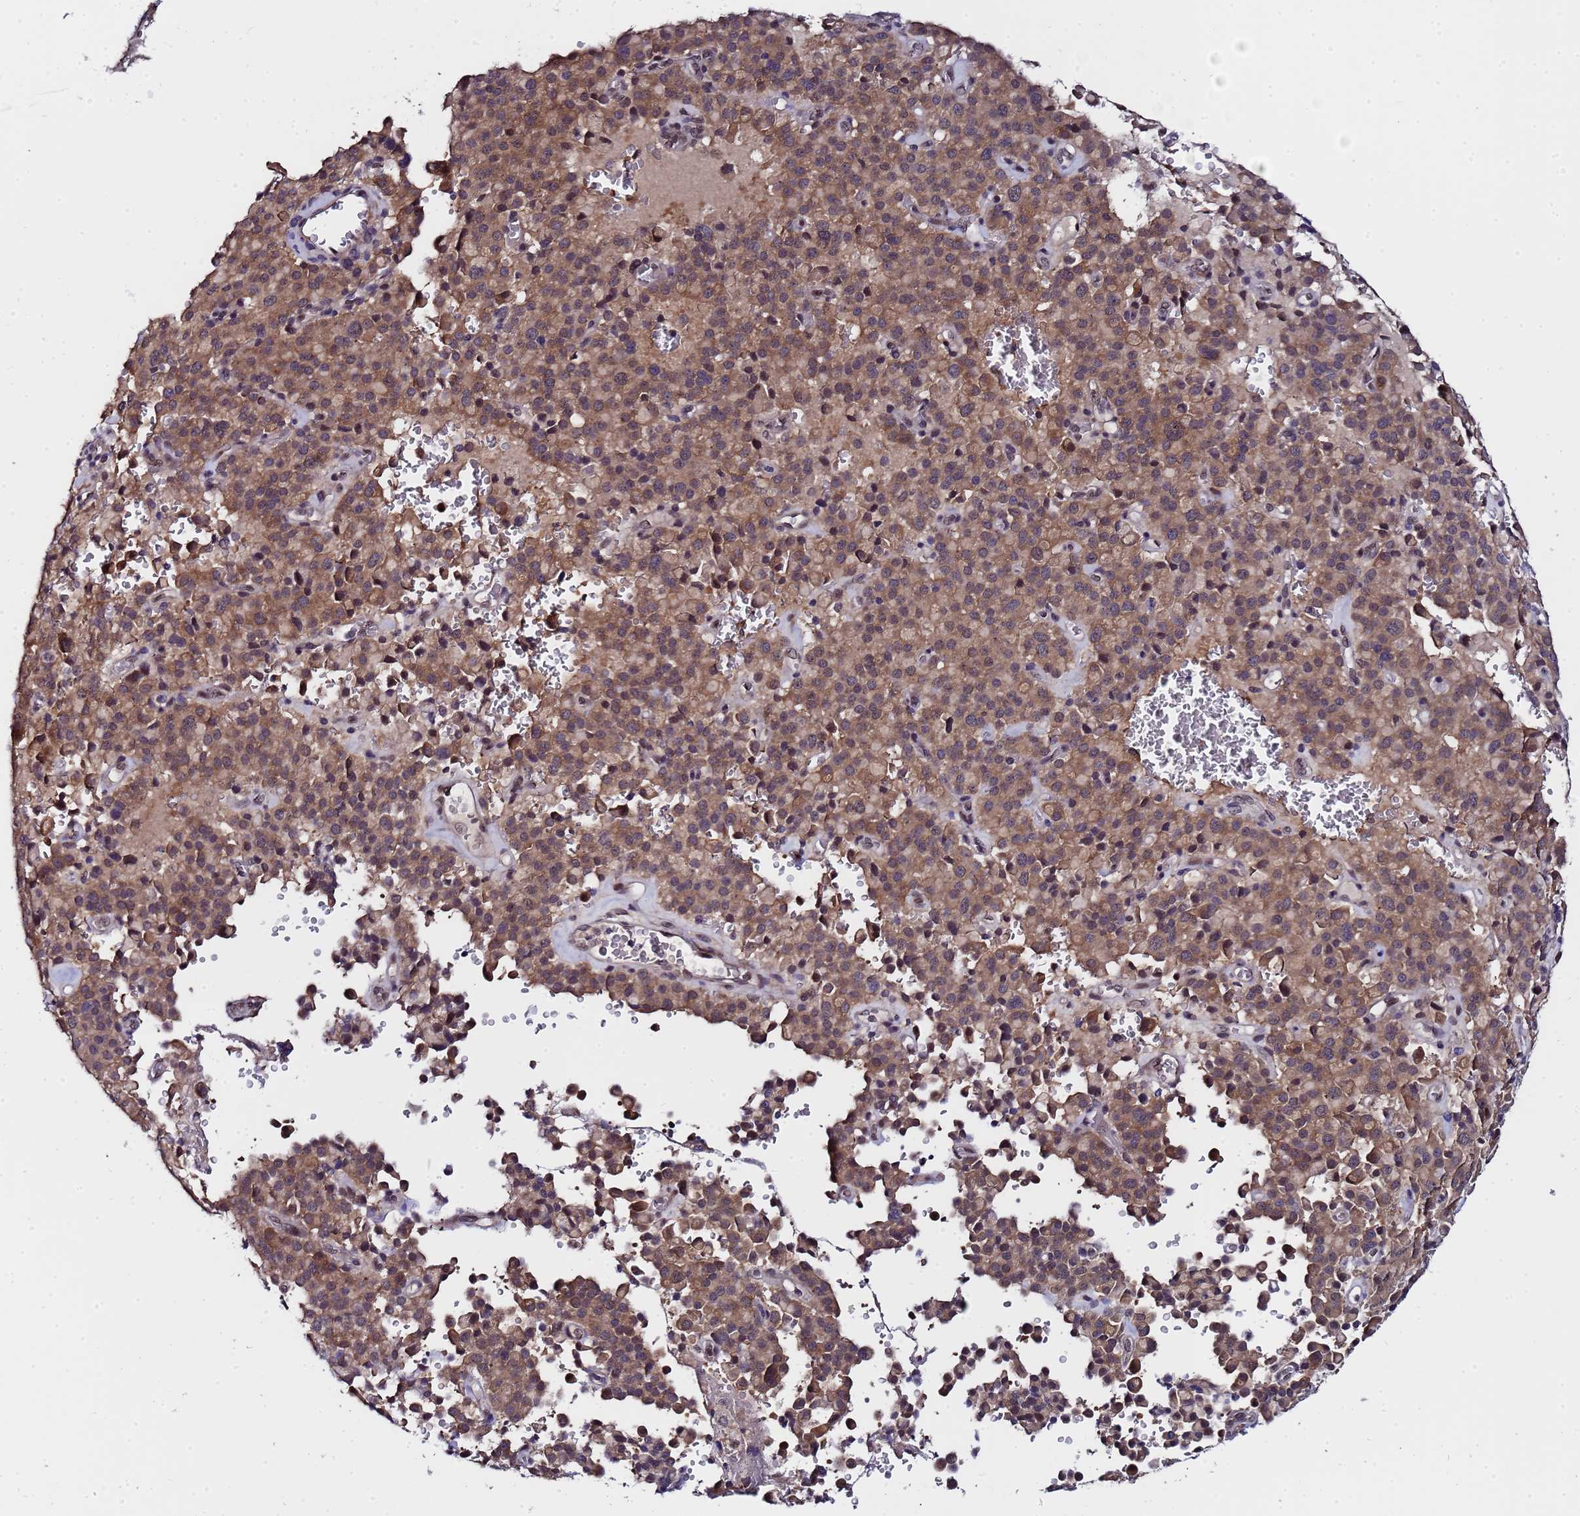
{"staining": {"intensity": "moderate", "quantity": ">75%", "location": "cytoplasmic/membranous"}, "tissue": "pancreatic cancer", "cell_type": "Tumor cells", "image_type": "cancer", "snomed": [{"axis": "morphology", "description": "Adenocarcinoma, NOS"}, {"axis": "topography", "description": "Pancreas"}], "caption": "Adenocarcinoma (pancreatic) stained for a protein displays moderate cytoplasmic/membranous positivity in tumor cells.", "gene": "ANAPC13", "patient": {"sex": "male", "age": 65}}